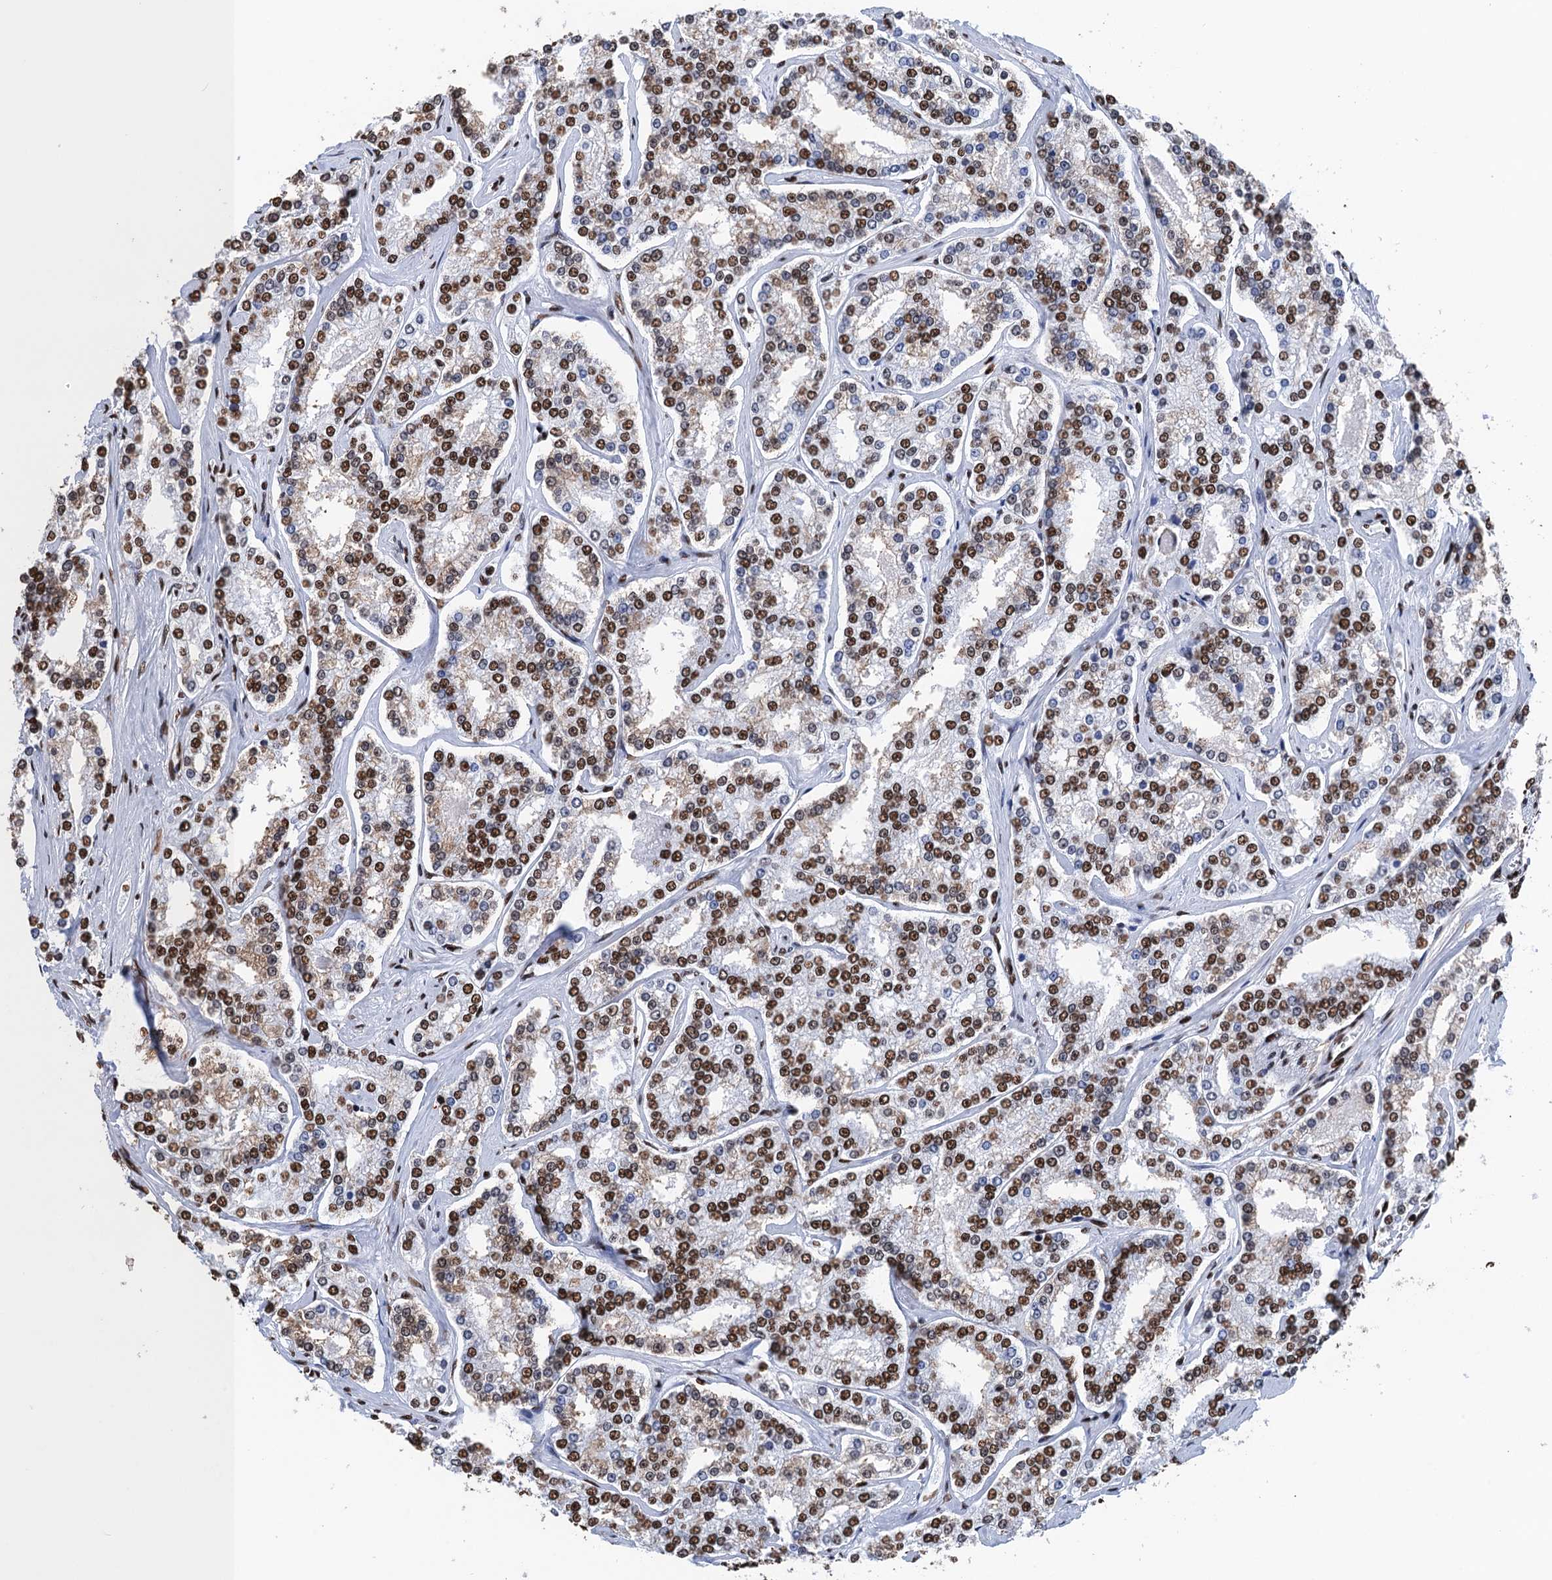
{"staining": {"intensity": "strong", "quantity": ">75%", "location": "nuclear"}, "tissue": "prostate cancer", "cell_type": "Tumor cells", "image_type": "cancer", "snomed": [{"axis": "morphology", "description": "Normal tissue, NOS"}, {"axis": "morphology", "description": "Adenocarcinoma, High grade"}, {"axis": "topography", "description": "Prostate"}], "caption": "Immunohistochemistry (IHC) of prostate cancer demonstrates high levels of strong nuclear expression in about >75% of tumor cells.", "gene": "UBA2", "patient": {"sex": "male", "age": 83}}